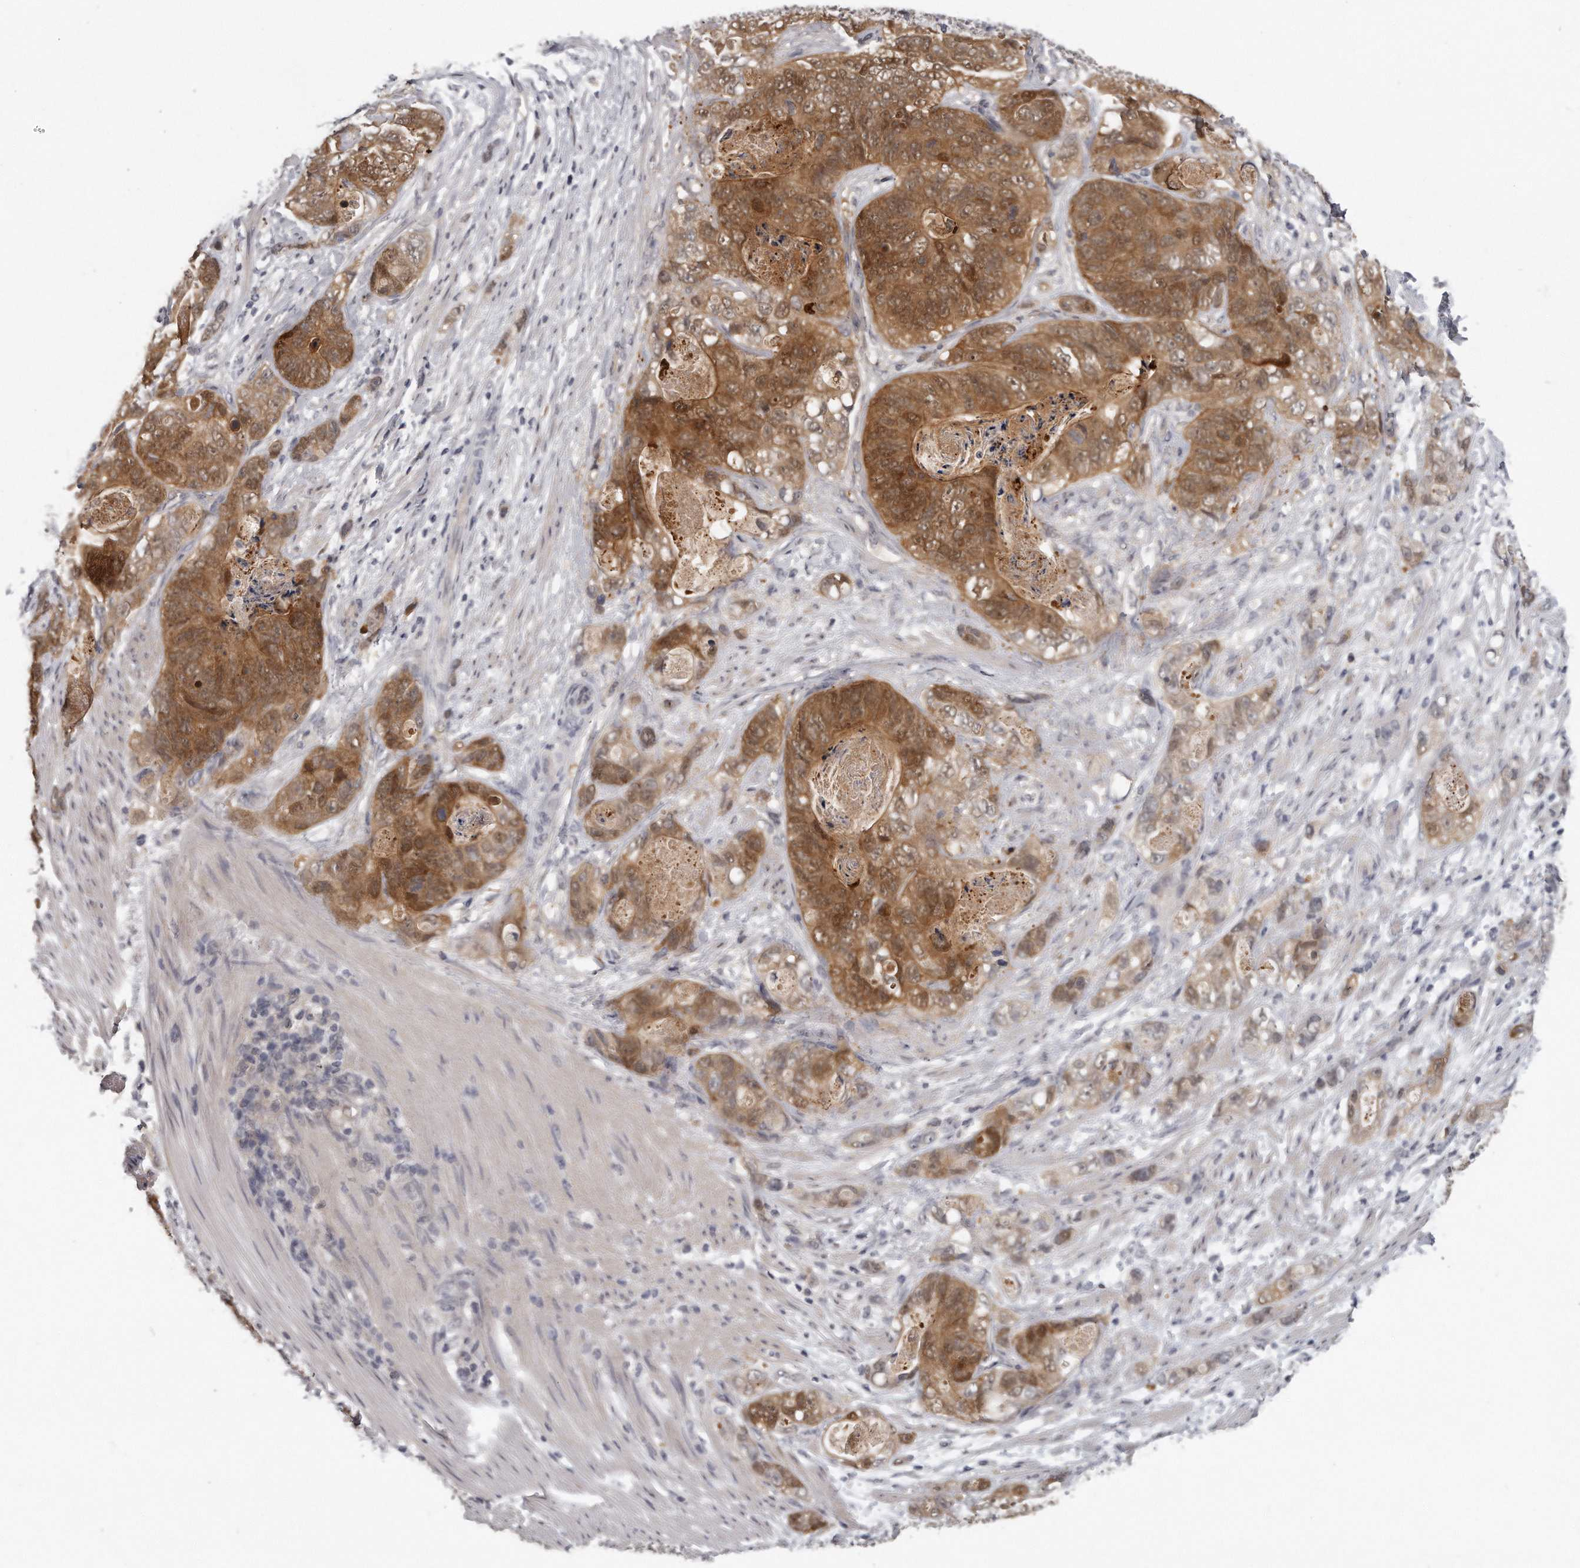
{"staining": {"intensity": "strong", "quantity": ">75%", "location": "cytoplasmic/membranous"}, "tissue": "stomach cancer", "cell_type": "Tumor cells", "image_type": "cancer", "snomed": [{"axis": "morphology", "description": "Normal tissue, NOS"}, {"axis": "morphology", "description": "Adenocarcinoma, NOS"}, {"axis": "topography", "description": "Stomach"}], "caption": "Tumor cells exhibit high levels of strong cytoplasmic/membranous expression in about >75% of cells in human stomach adenocarcinoma.", "gene": "GGCT", "patient": {"sex": "female", "age": 89}}